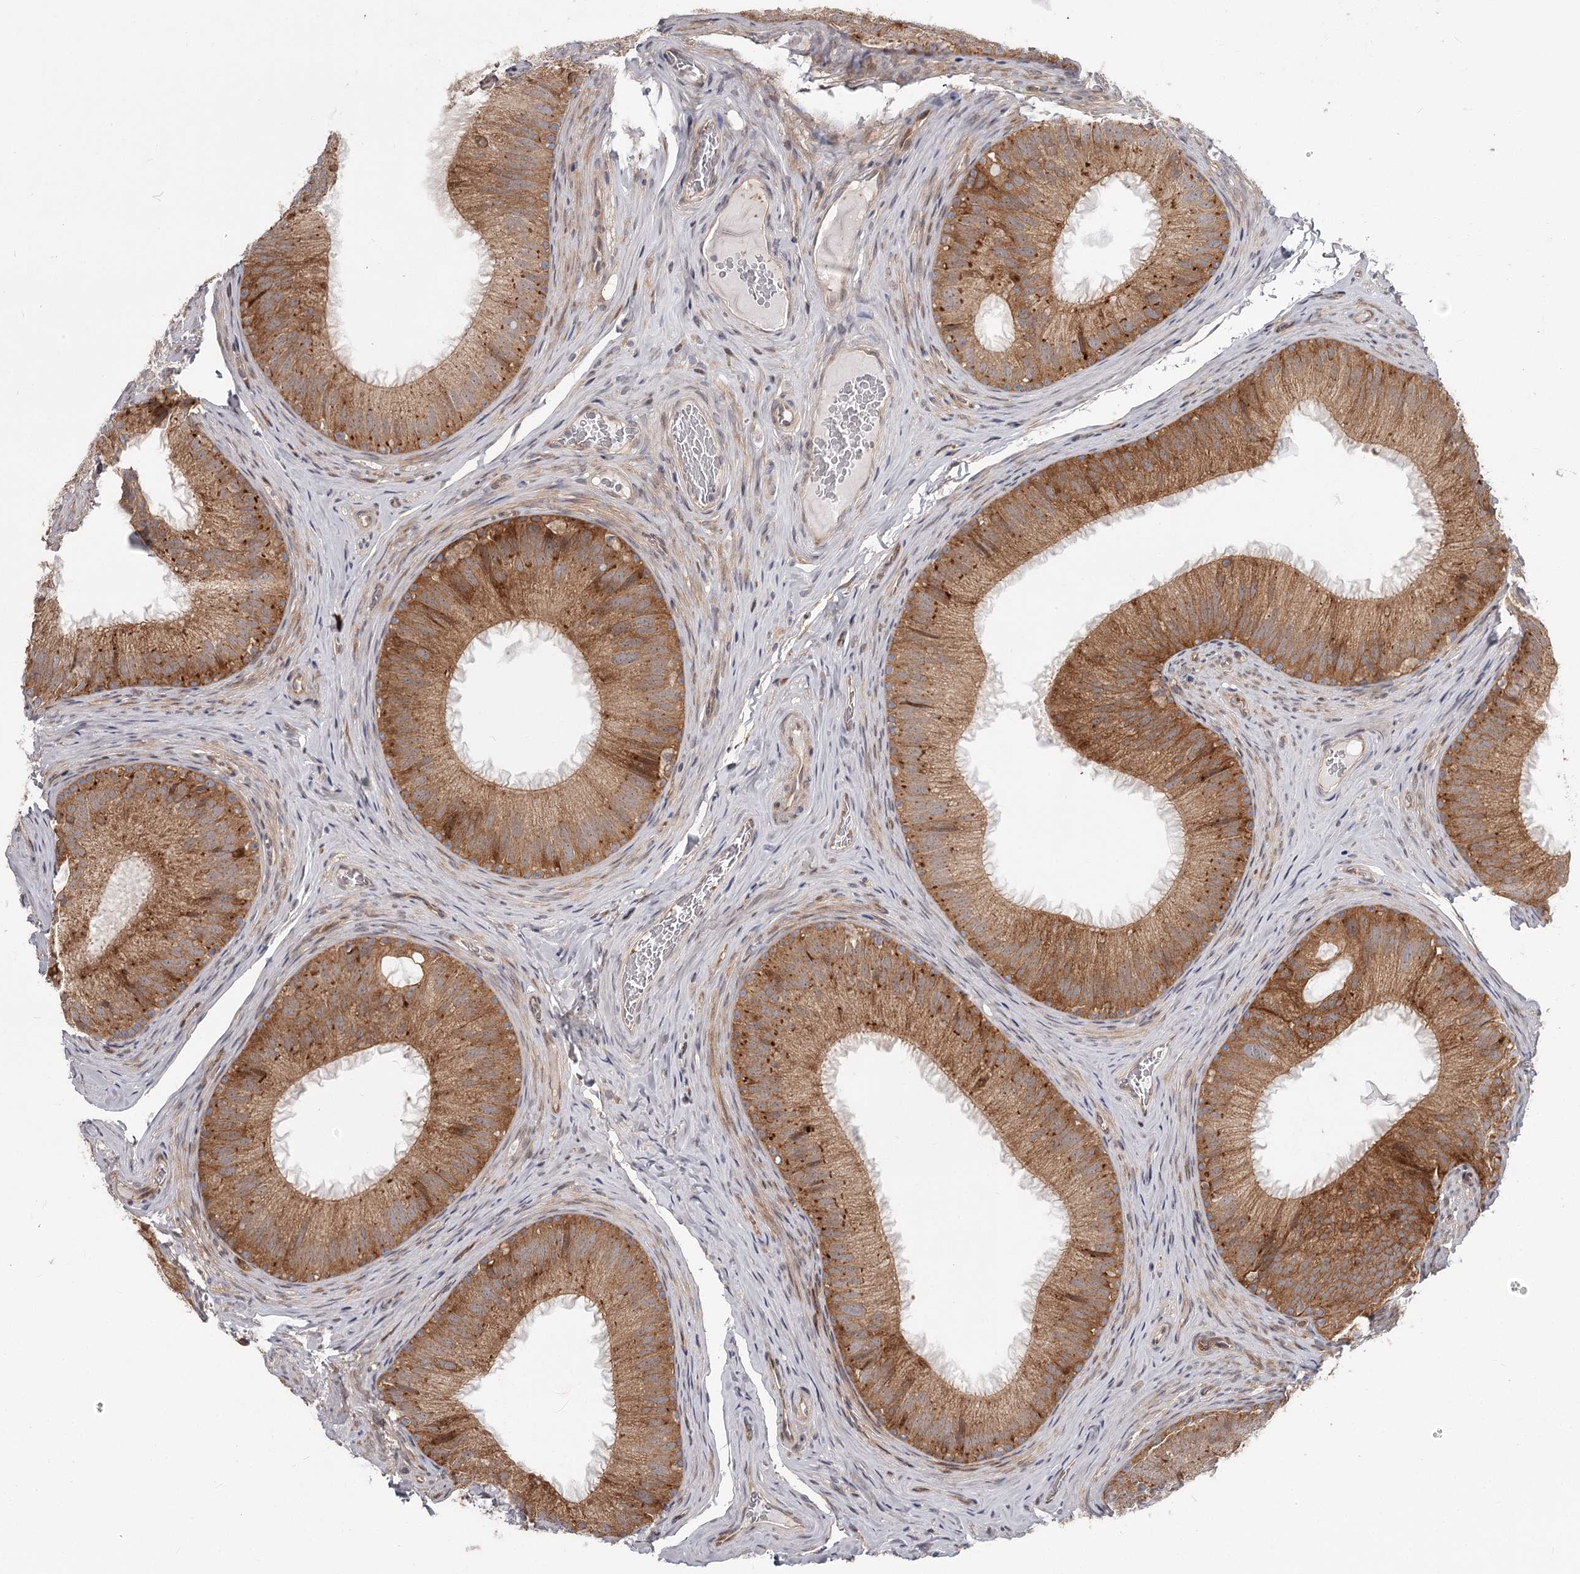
{"staining": {"intensity": "moderate", "quantity": ">75%", "location": "cytoplasmic/membranous"}, "tissue": "epididymis", "cell_type": "Glandular cells", "image_type": "normal", "snomed": [{"axis": "morphology", "description": "Normal tissue, NOS"}, {"axis": "topography", "description": "Epididymis"}], "caption": "Protein staining shows moderate cytoplasmic/membranous expression in approximately >75% of glandular cells in benign epididymis.", "gene": "CCNG2", "patient": {"sex": "male", "age": 34}}